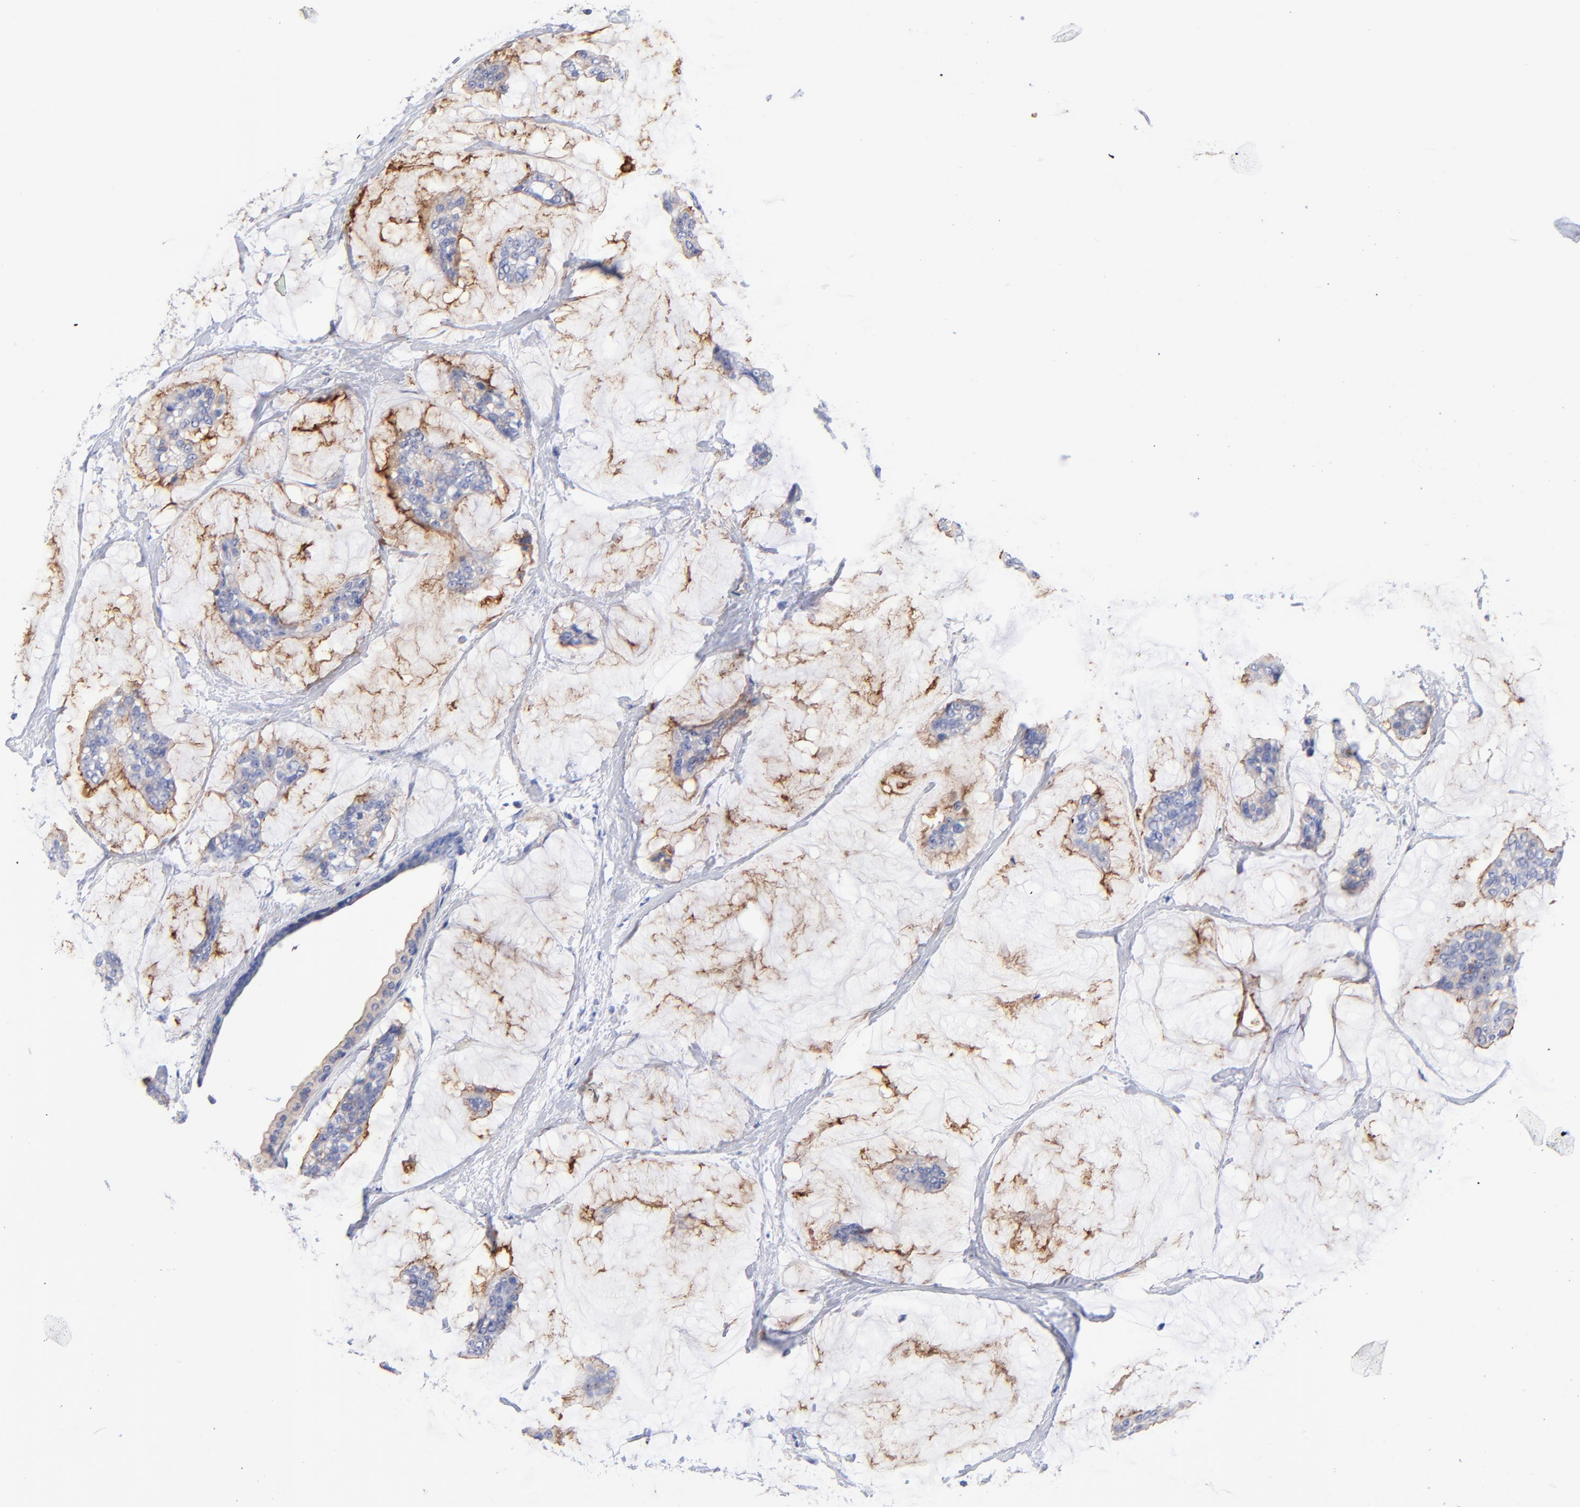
{"staining": {"intensity": "moderate", "quantity": "<25%", "location": "cytoplasmic/membranous"}, "tissue": "breast cancer", "cell_type": "Tumor cells", "image_type": "cancer", "snomed": [{"axis": "morphology", "description": "Duct carcinoma"}, {"axis": "topography", "description": "Breast"}], "caption": "Brown immunohistochemical staining in human infiltrating ductal carcinoma (breast) exhibits moderate cytoplasmic/membranous expression in approximately <25% of tumor cells. Ihc stains the protein of interest in brown and the nuclei are stained blue.", "gene": "SLC44A2", "patient": {"sex": "female", "age": 93}}